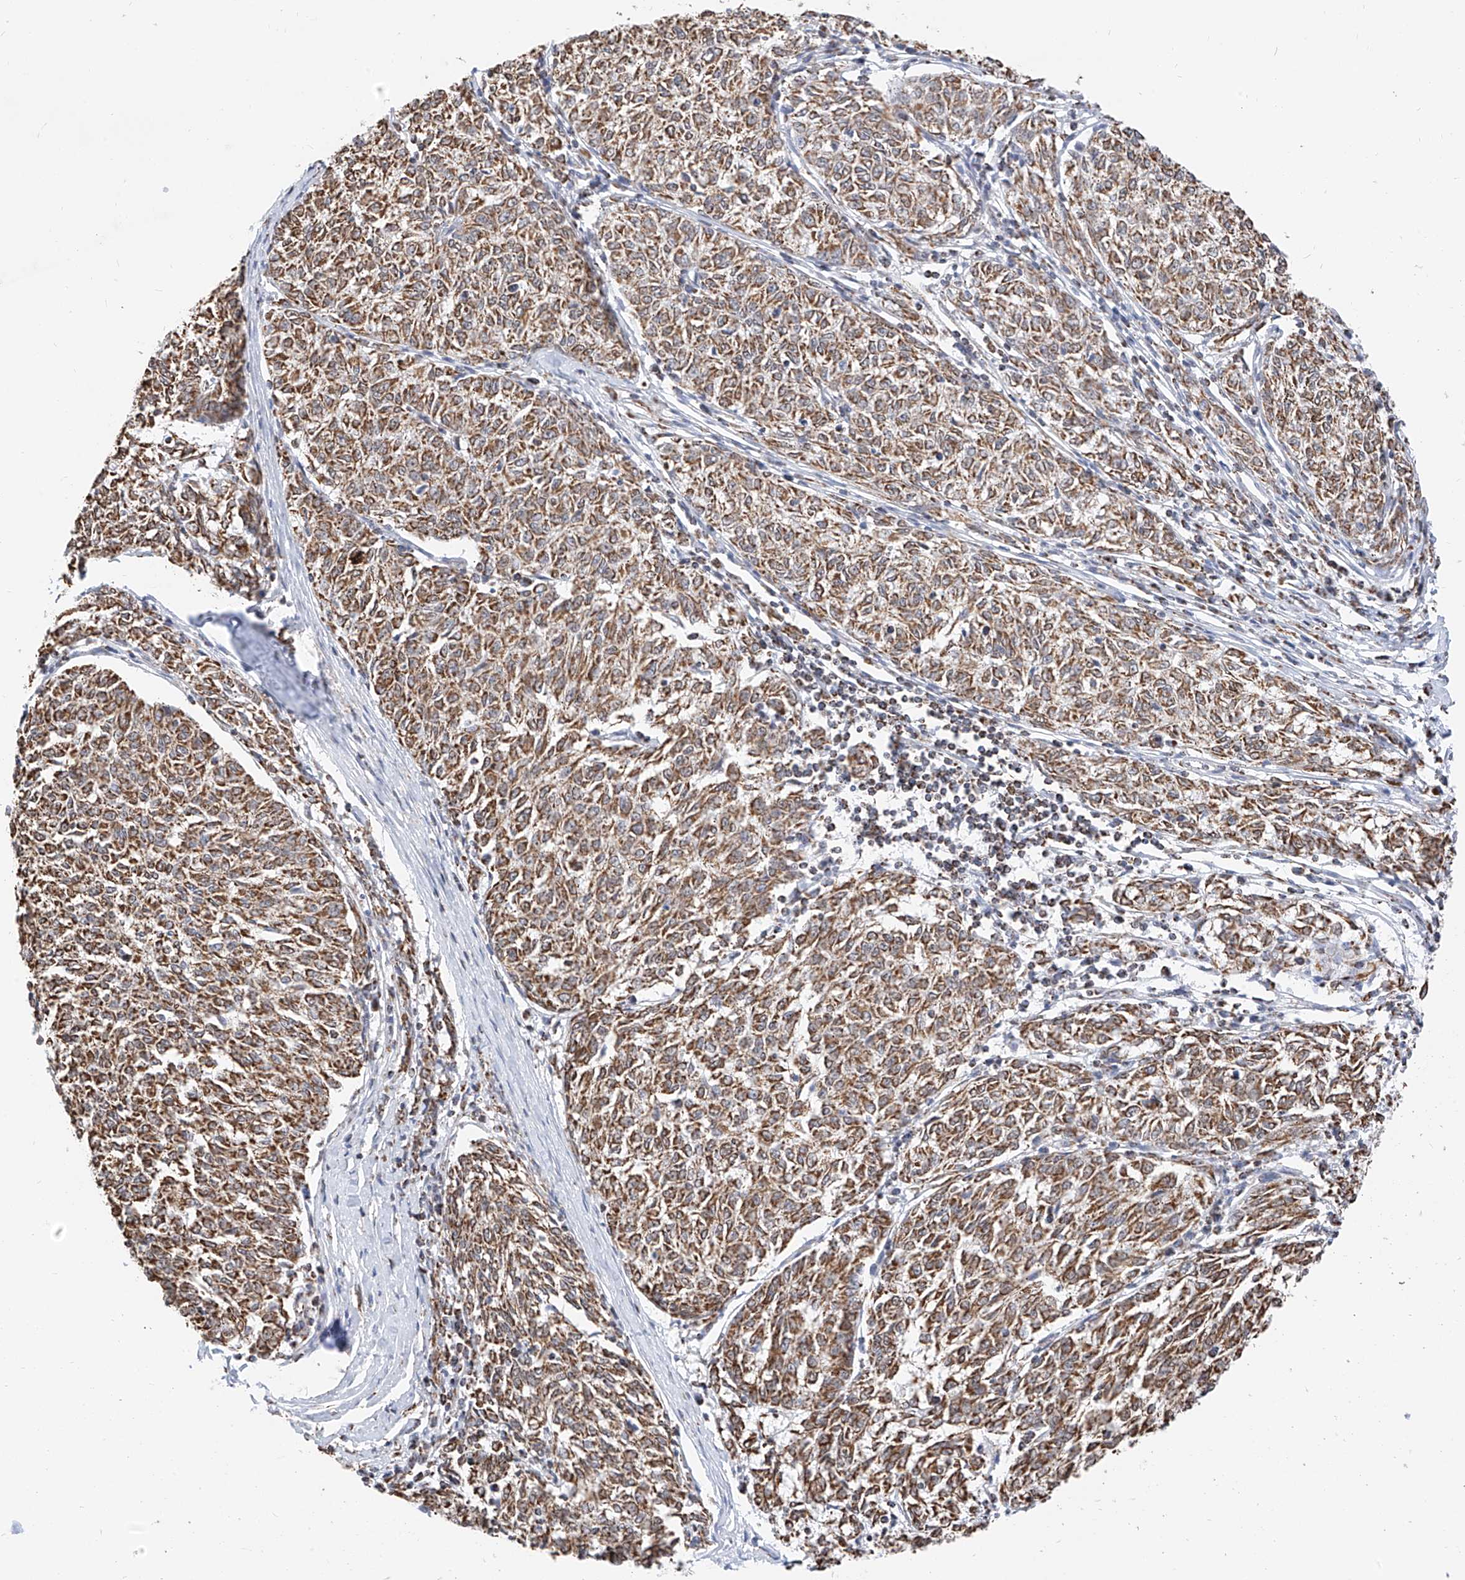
{"staining": {"intensity": "moderate", "quantity": ">75%", "location": "cytoplasmic/membranous"}, "tissue": "melanoma", "cell_type": "Tumor cells", "image_type": "cancer", "snomed": [{"axis": "morphology", "description": "Malignant melanoma, NOS"}, {"axis": "topography", "description": "Skin"}], "caption": "A histopathology image of human melanoma stained for a protein shows moderate cytoplasmic/membranous brown staining in tumor cells. The staining is performed using DAB brown chromogen to label protein expression. The nuclei are counter-stained blue using hematoxylin.", "gene": "NALCN", "patient": {"sex": "female", "age": 72}}